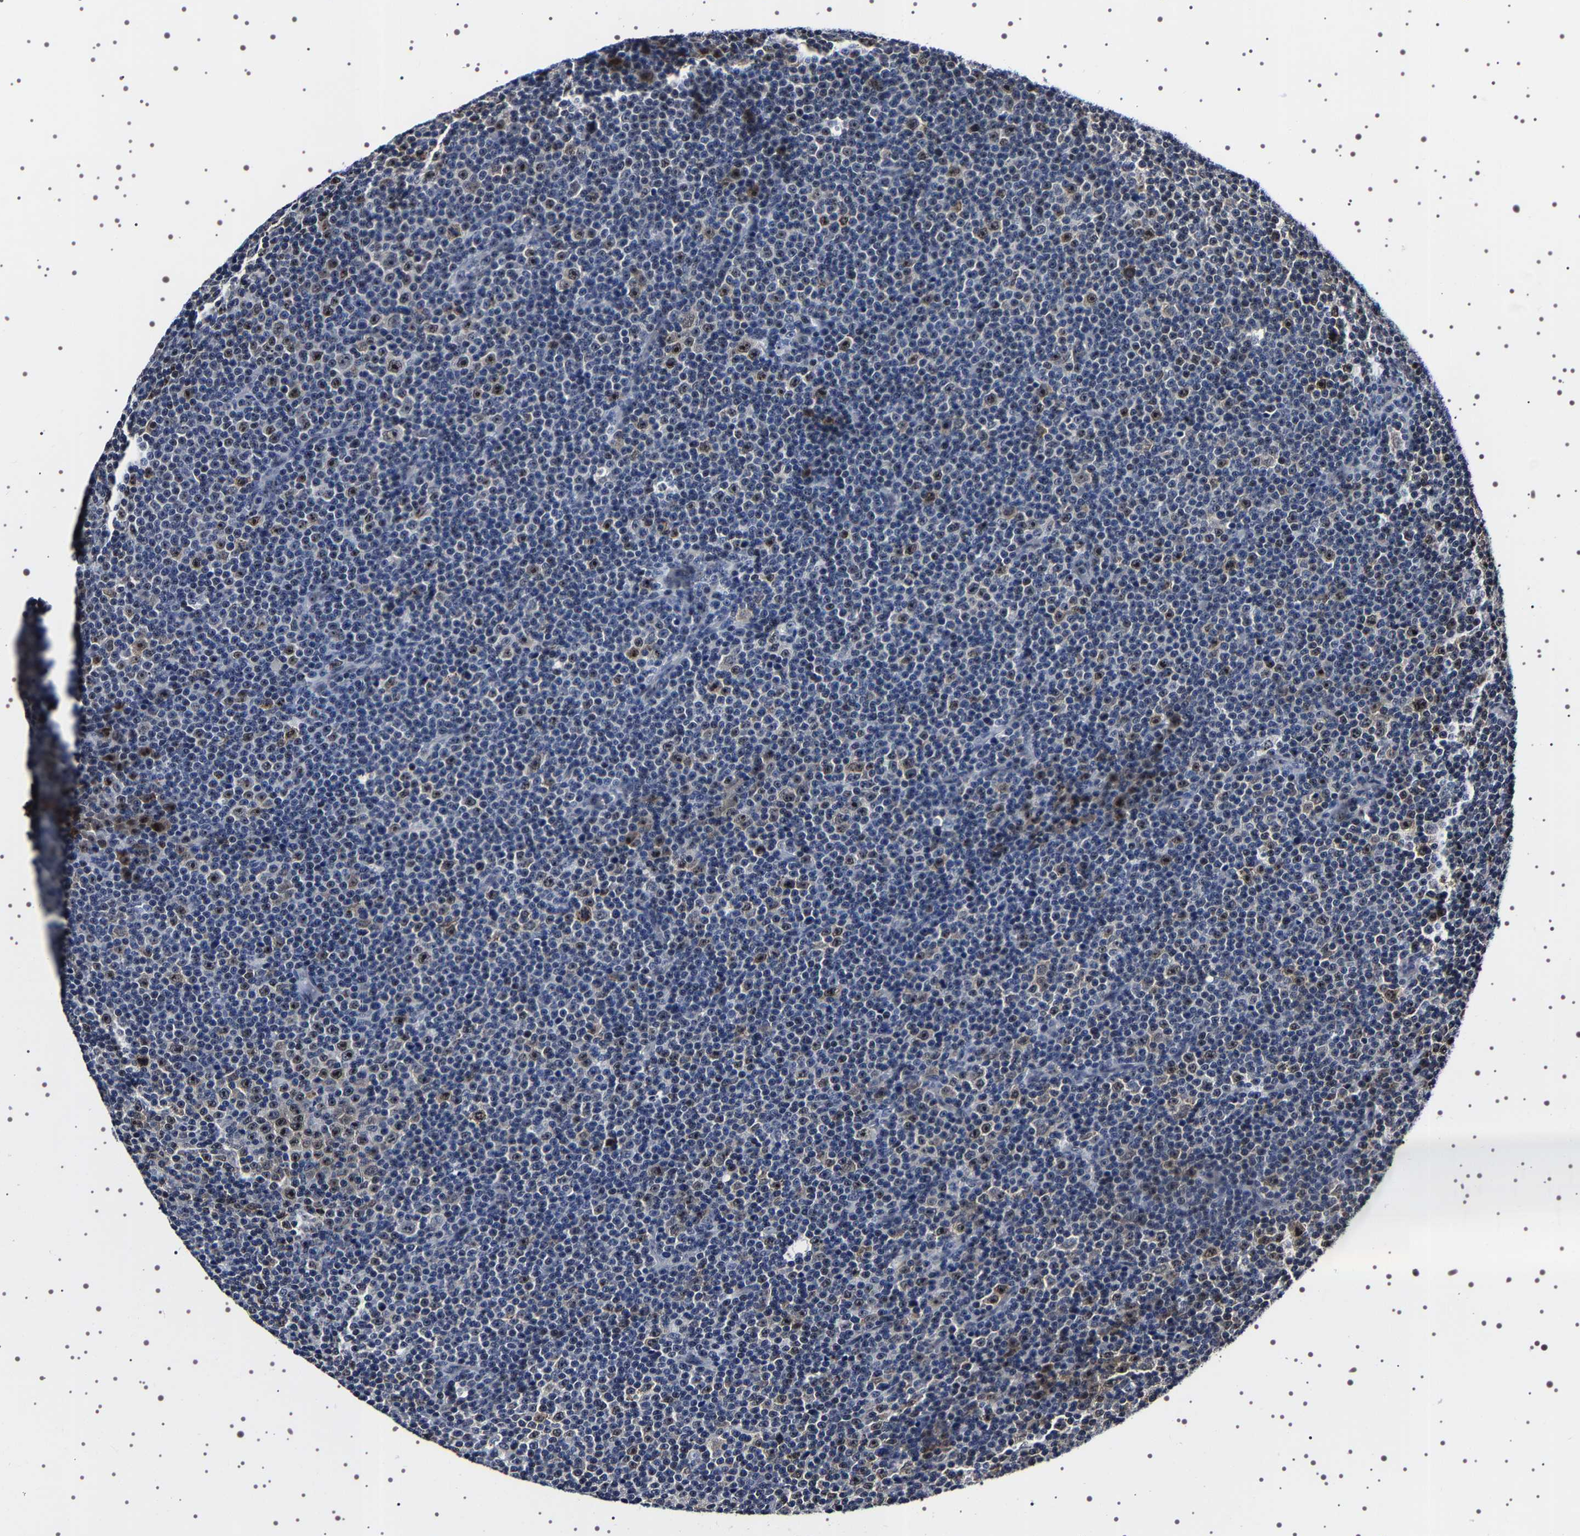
{"staining": {"intensity": "strong", "quantity": "<25%", "location": "nuclear"}, "tissue": "lymphoma", "cell_type": "Tumor cells", "image_type": "cancer", "snomed": [{"axis": "morphology", "description": "Malignant lymphoma, non-Hodgkin's type, Low grade"}, {"axis": "topography", "description": "Lymph node"}], "caption": "Protein staining exhibits strong nuclear positivity in about <25% of tumor cells in lymphoma.", "gene": "GNL3", "patient": {"sex": "female", "age": 67}}